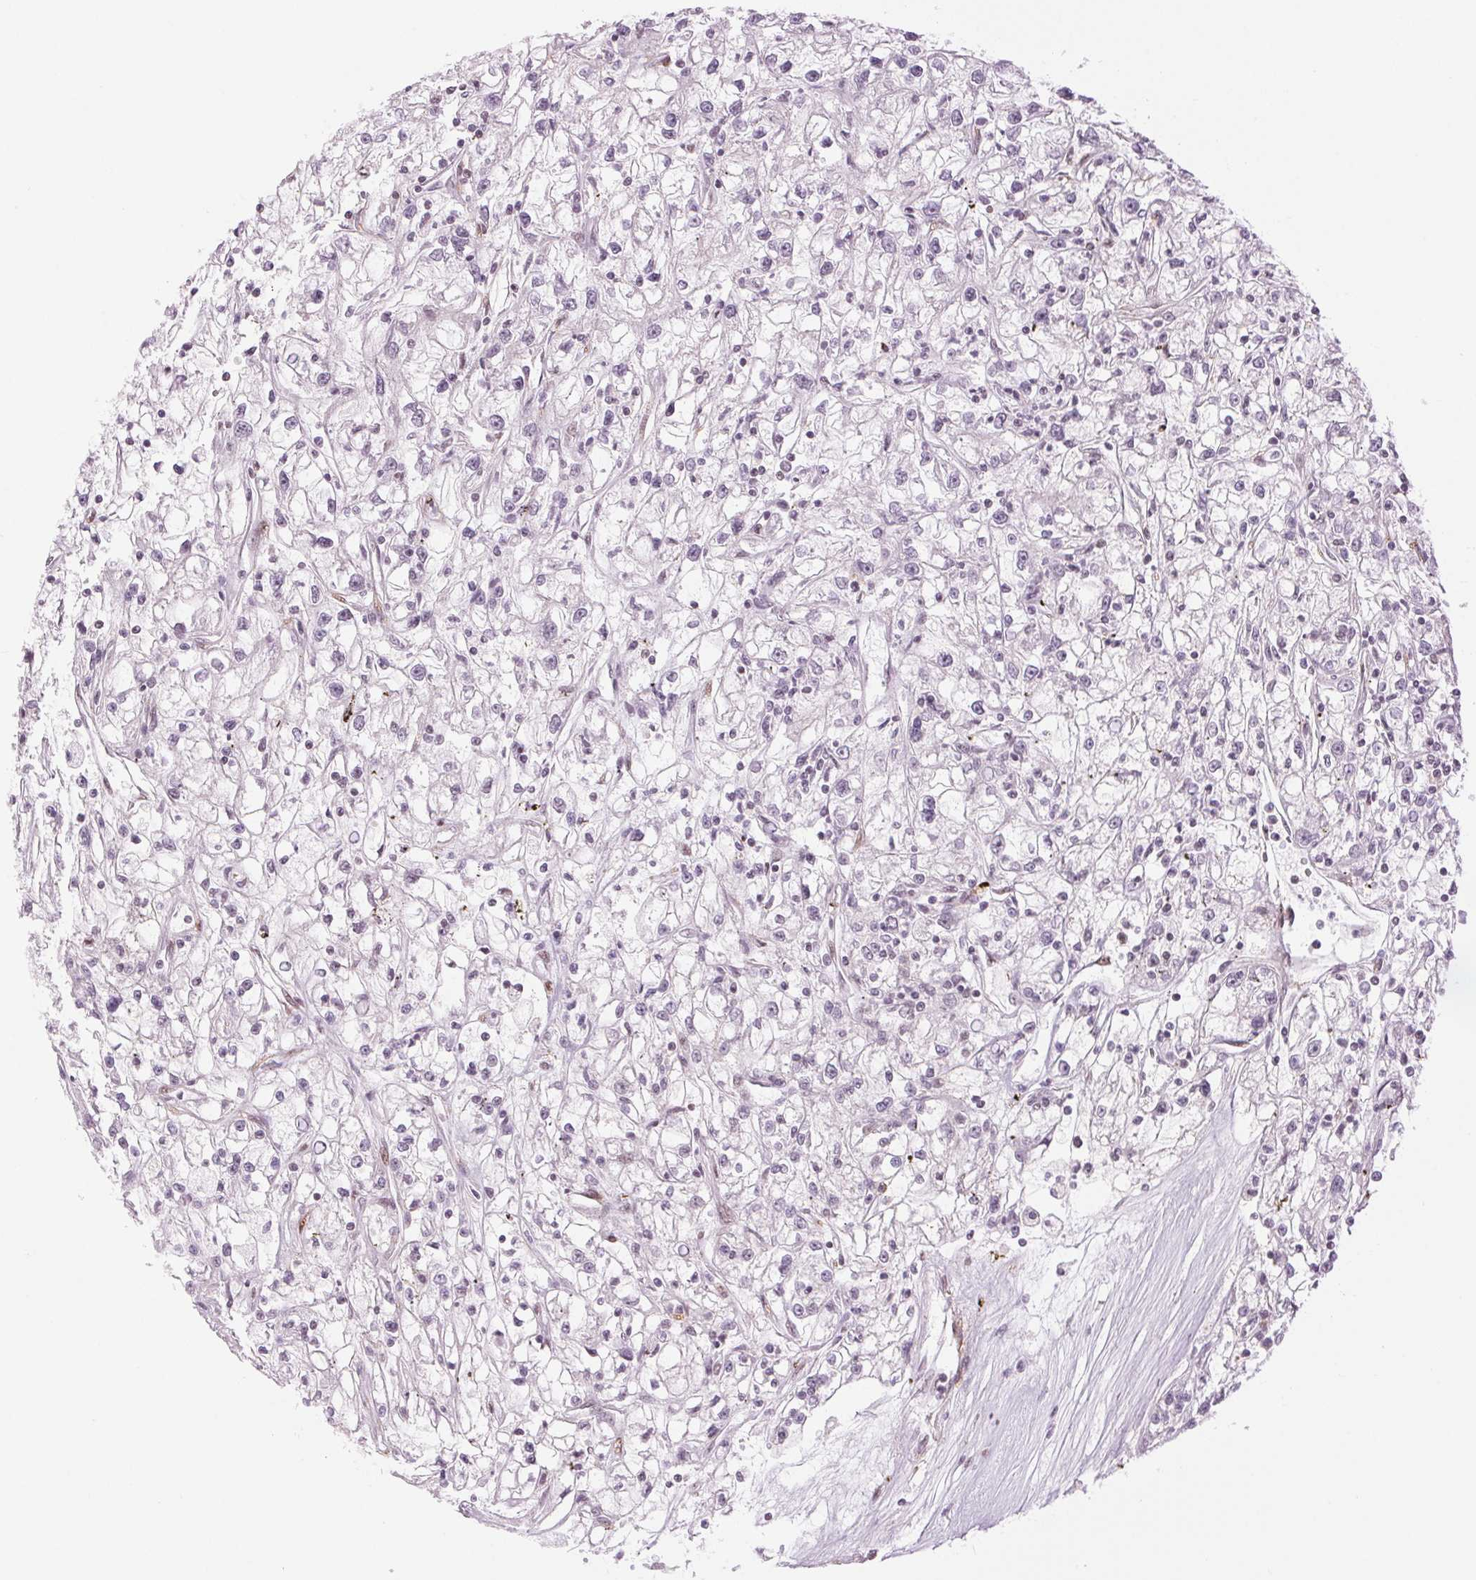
{"staining": {"intensity": "negative", "quantity": "none", "location": "none"}, "tissue": "renal cancer", "cell_type": "Tumor cells", "image_type": "cancer", "snomed": [{"axis": "morphology", "description": "Adenocarcinoma, NOS"}, {"axis": "topography", "description": "Kidney"}], "caption": "An image of human renal cancer is negative for staining in tumor cells.", "gene": "ZFR2", "patient": {"sex": "female", "age": 59}}